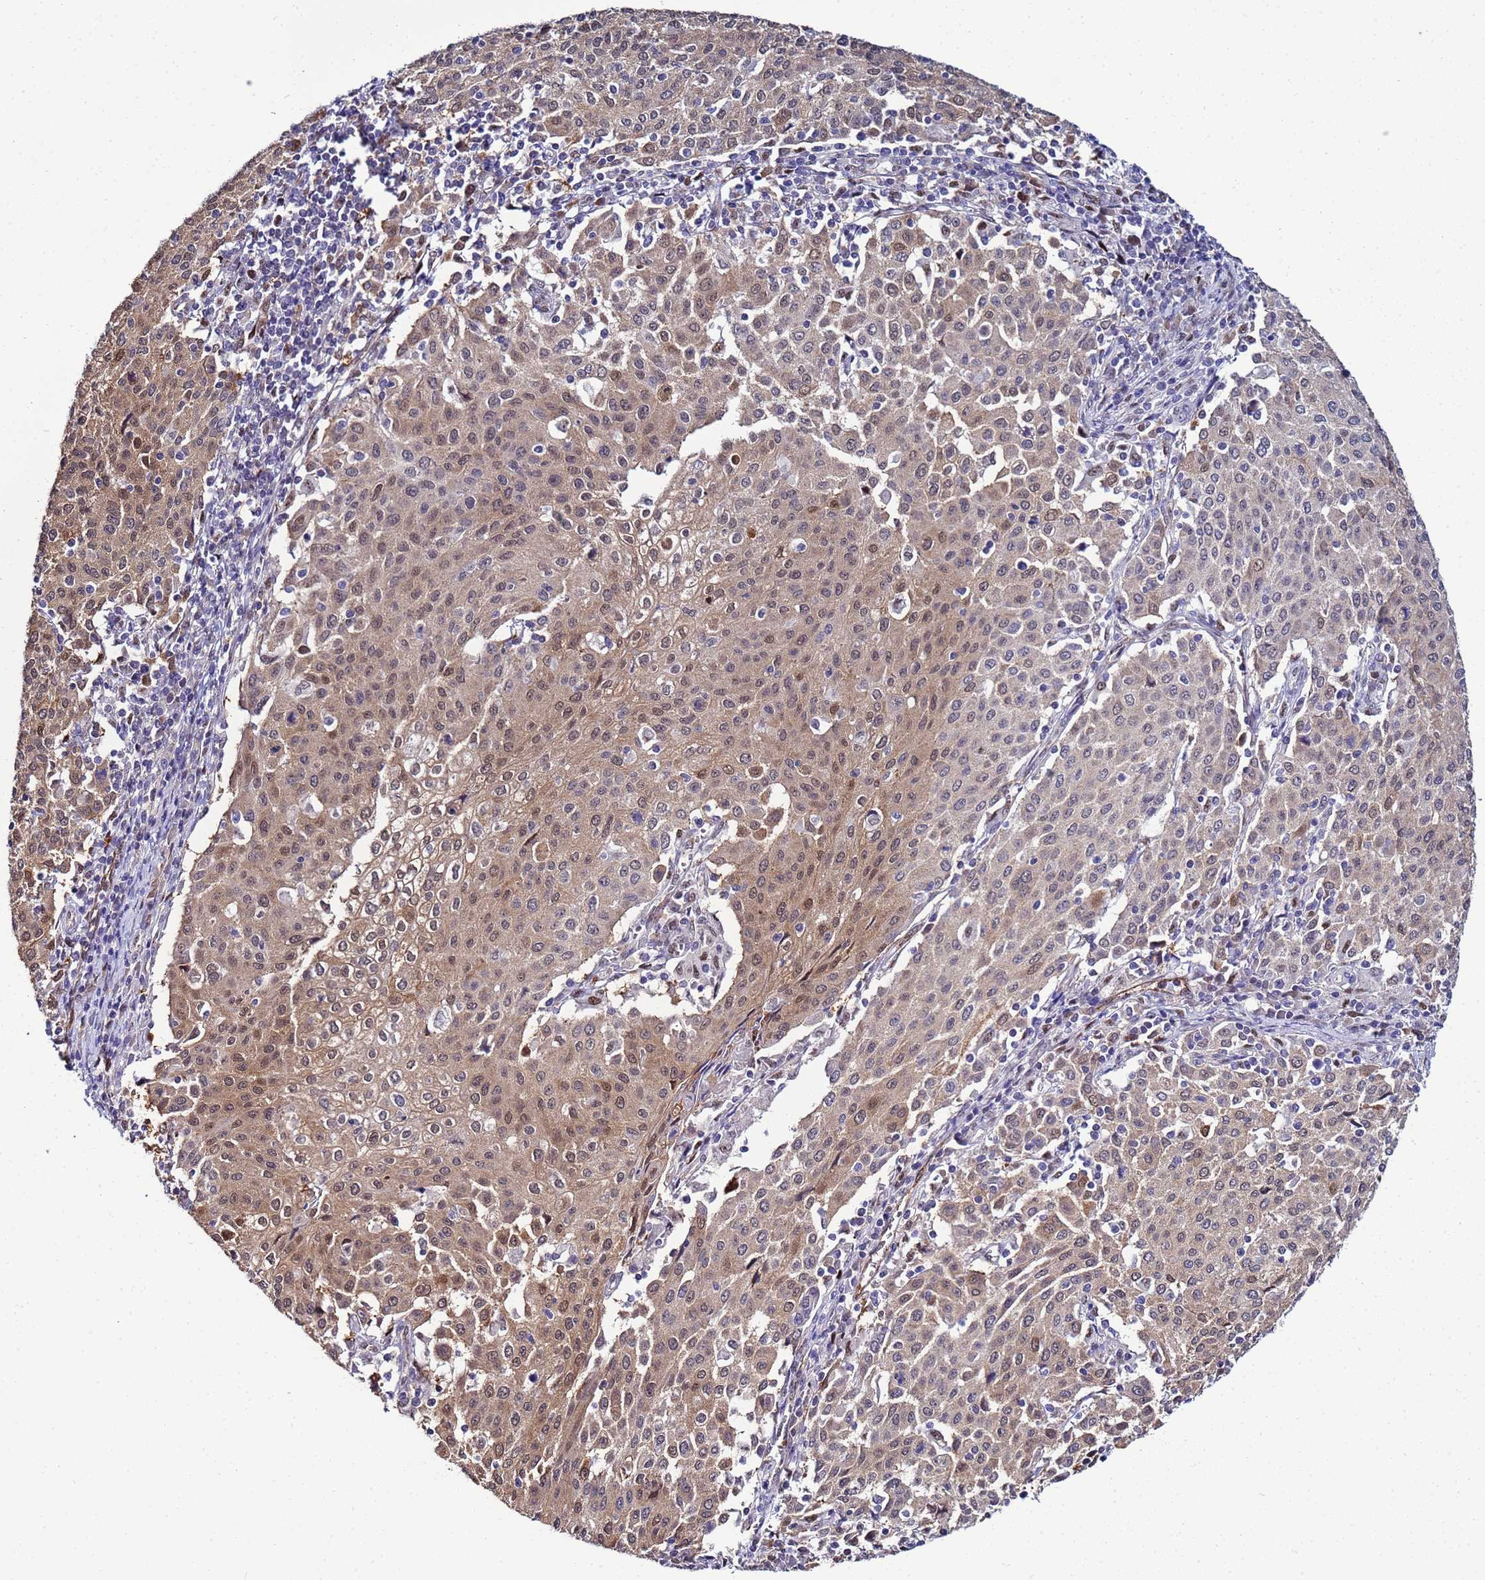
{"staining": {"intensity": "moderate", "quantity": ">75%", "location": "cytoplasmic/membranous,nuclear"}, "tissue": "cervical cancer", "cell_type": "Tumor cells", "image_type": "cancer", "snomed": [{"axis": "morphology", "description": "Squamous cell carcinoma, NOS"}, {"axis": "topography", "description": "Cervix"}], "caption": "Cervical squamous cell carcinoma stained for a protein (brown) displays moderate cytoplasmic/membranous and nuclear positive positivity in approximately >75% of tumor cells.", "gene": "SLC25A37", "patient": {"sex": "female", "age": 46}}